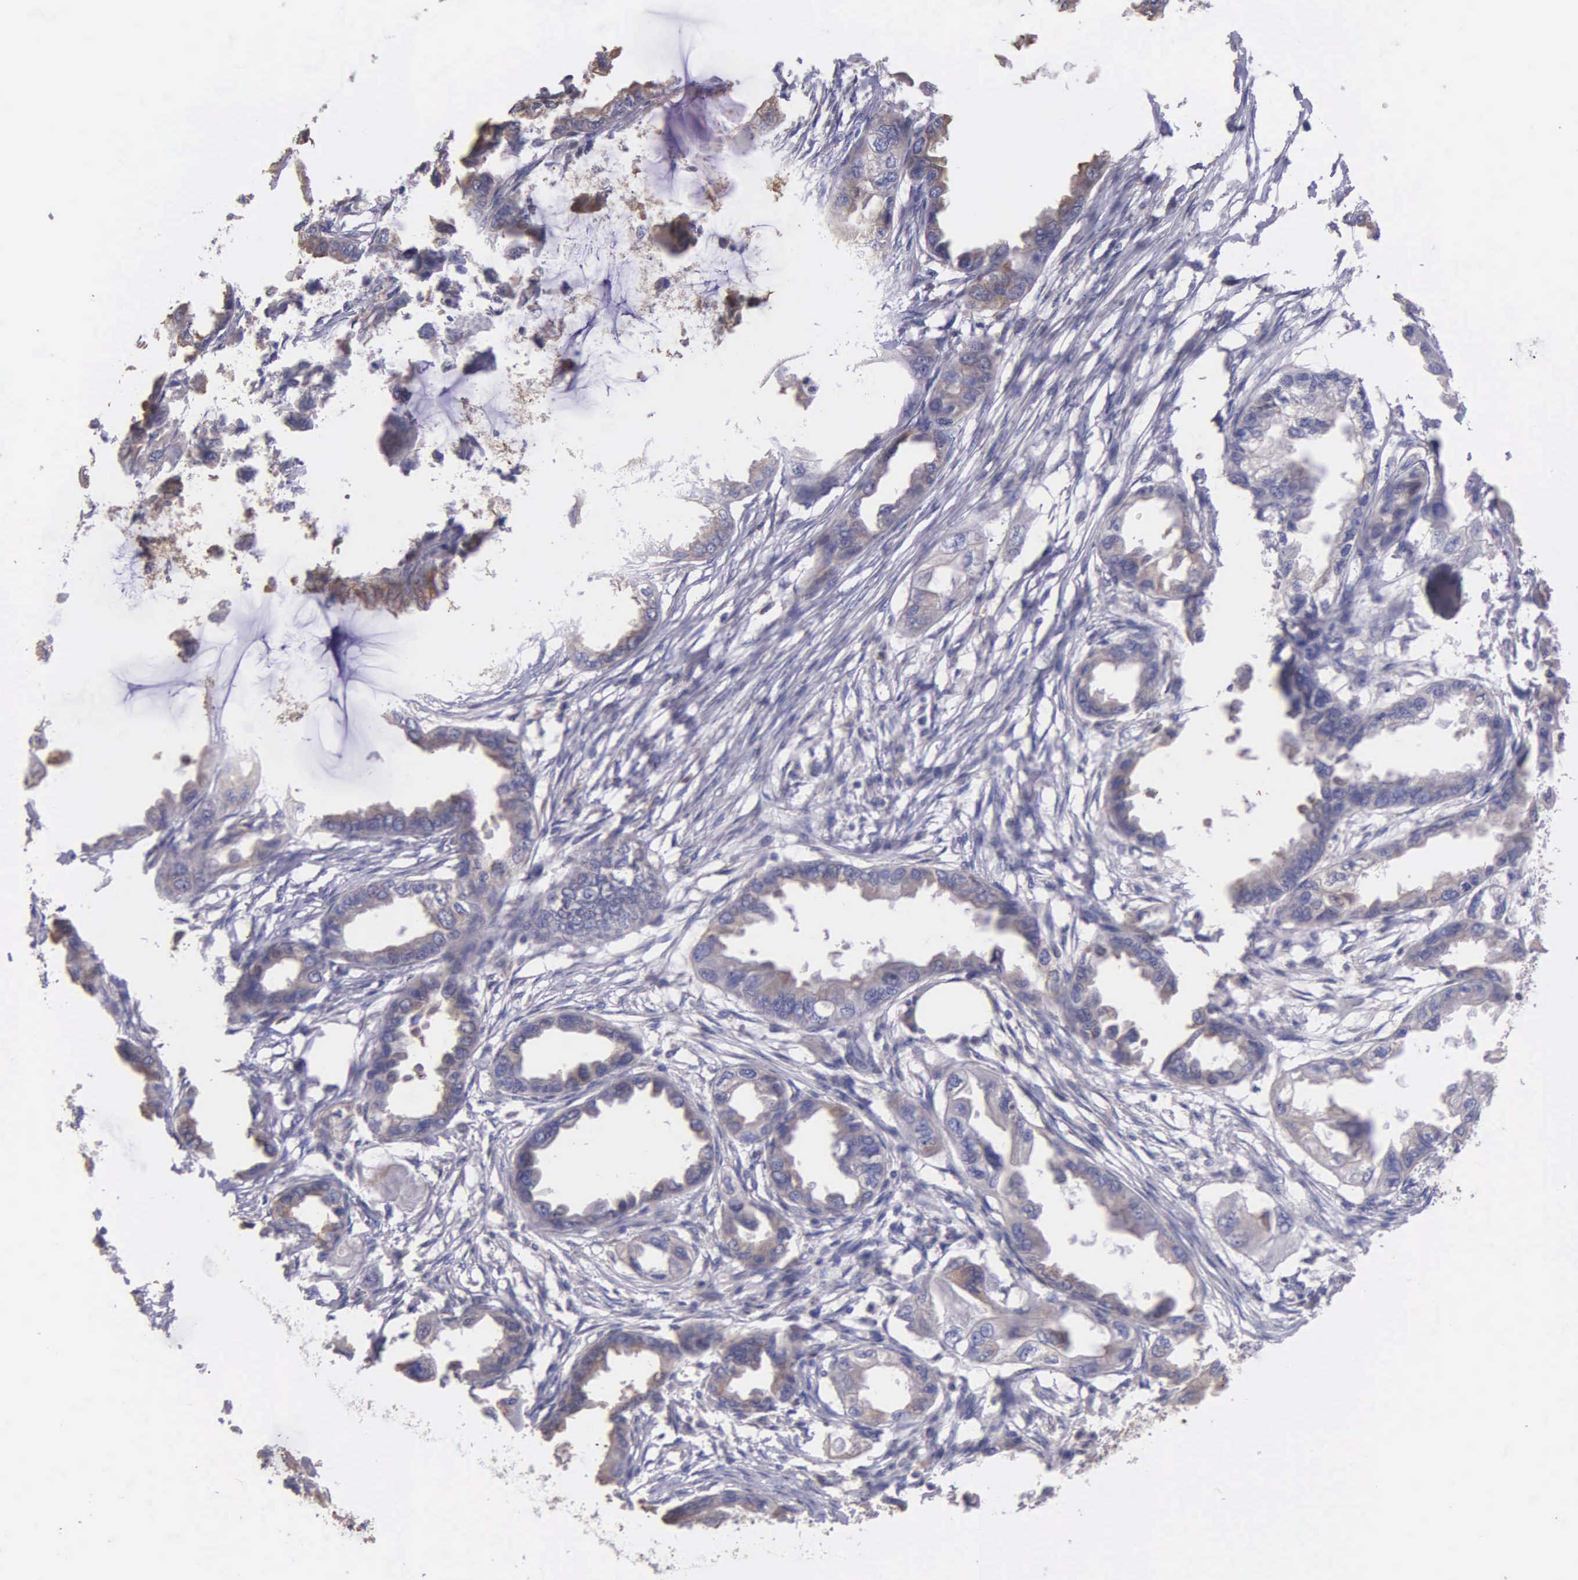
{"staining": {"intensity": "weak", "quantity": ">75%", "location": "cytoplasmic/membranous"}, "tissue": "endometrial cancer", "cell_type": "Tumor cells", "image_type": "cancer", "snomed": [{"axis": "morphology", "description": "Adenocarcinoma, NOS"}, {"axis": "topography", "description": "Endometrium"}], "caption": "Immunohistochemistry (DAB (3,3'-diaminobenzidine)) staining of adenocarcinoma (endometrial) shows weak cytoplasmic/membranous protein expression in approximately >75% of tumor cells. Immunohistochemistry (ihc) stains the protein in brown and the nuclei are stained blue.", "gene": "ZC3H12B", "patient": {"sex": "female", "age": 67}}